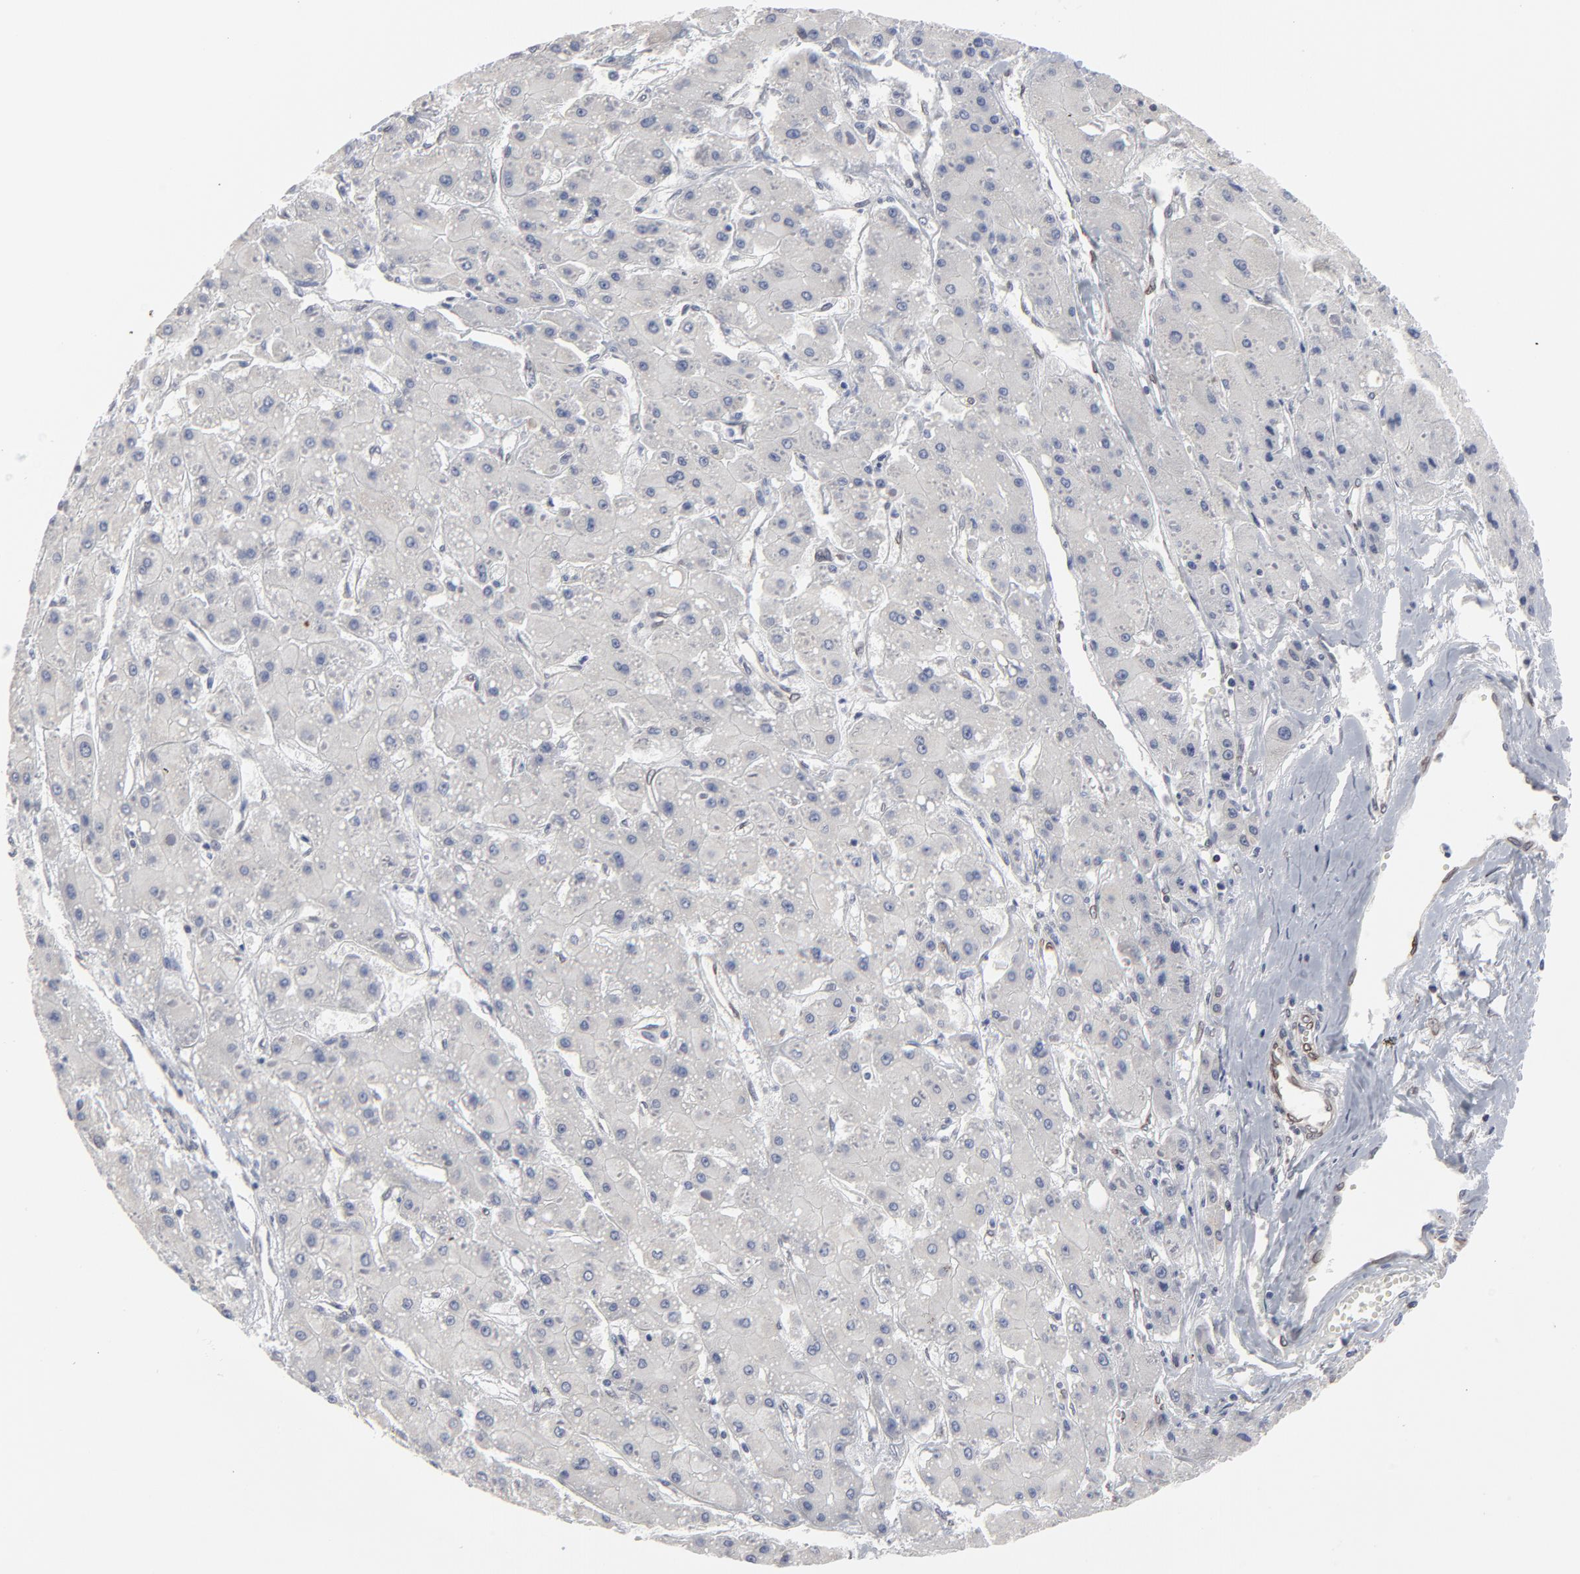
{"staining": {"intensity": "negative", "quantity": "none", "location": "none"}, "tissue": "liver cancer", "cell_type": "Tumor cells", "image_type": "cancer", "snomed": [{"axis": "morphology", "description": "Carcinoma, Hepatocellular, NOS"}, {"axis": "topography", "description": "Liver"}], "caption": "This is an immunohistochemistry (IHC) micrograph of human liver cancer (hepatocellular carcinoma). There is no expression in tumor cells.", "gene": "SYNE2", "patient": {"sex": "female", "age": 52}}